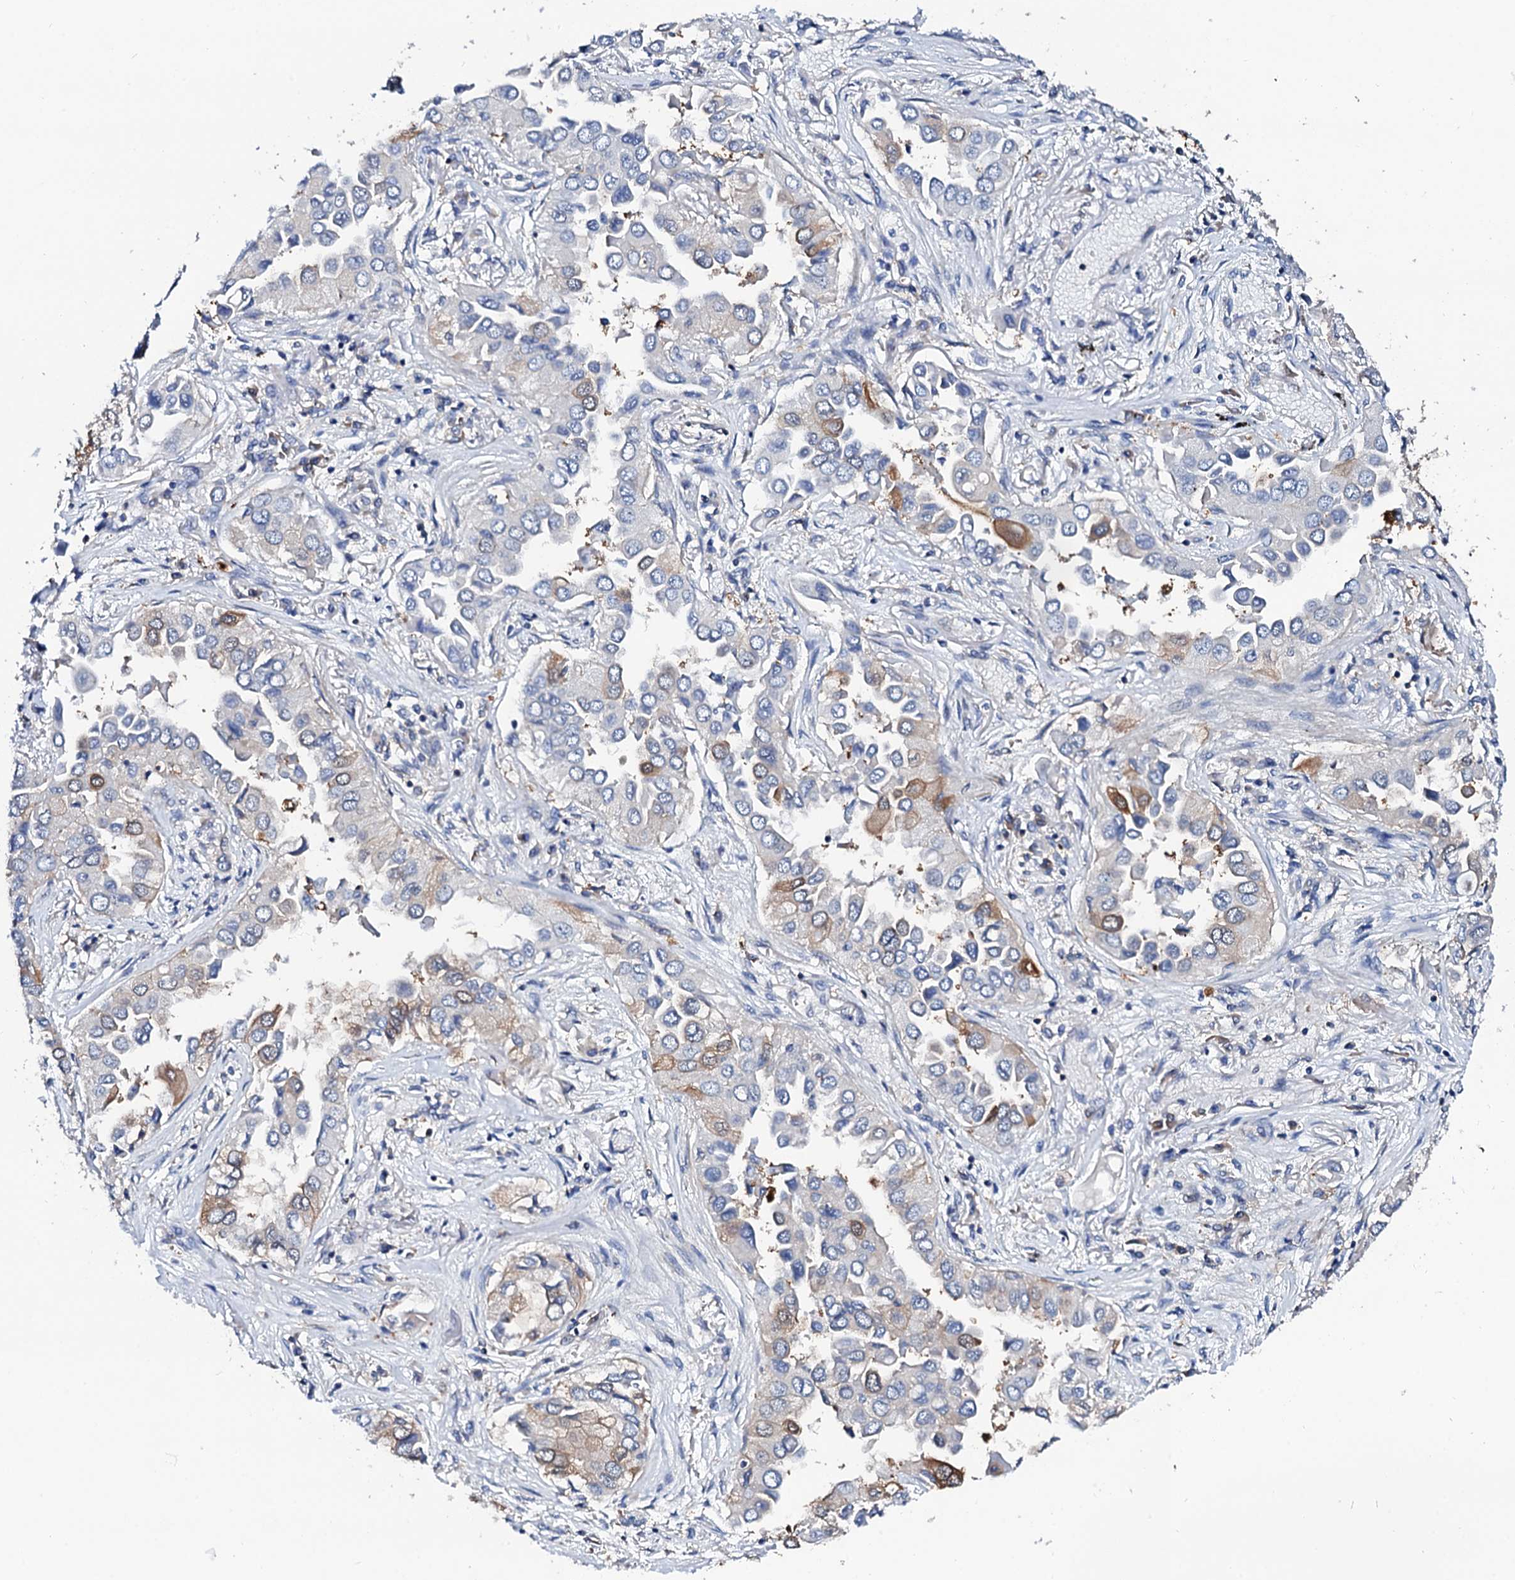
{"staining": {"intensity": "moderate", "quantity": "<25%", "location": "cytoplasmic/membranous"}, "tissue": "lung cancer", "cell_type": "Tumor cells", "image_type": "cancer", "snomed": [{"axis": "morphology", "description": "Adenocarcinoma, NOS"}, {"axis": "topography", "description": "Lung"}], "caption": "Protein analysis of lung cancer tissue displays moderate cytoplasmic/membranous expression in approximately <25% of tumor cells. The protein of interest is shown in brown color, while the nuclei are stained blue.", "gene": "GLB1L3", "patient": {"sex": "female", "age": 76}}